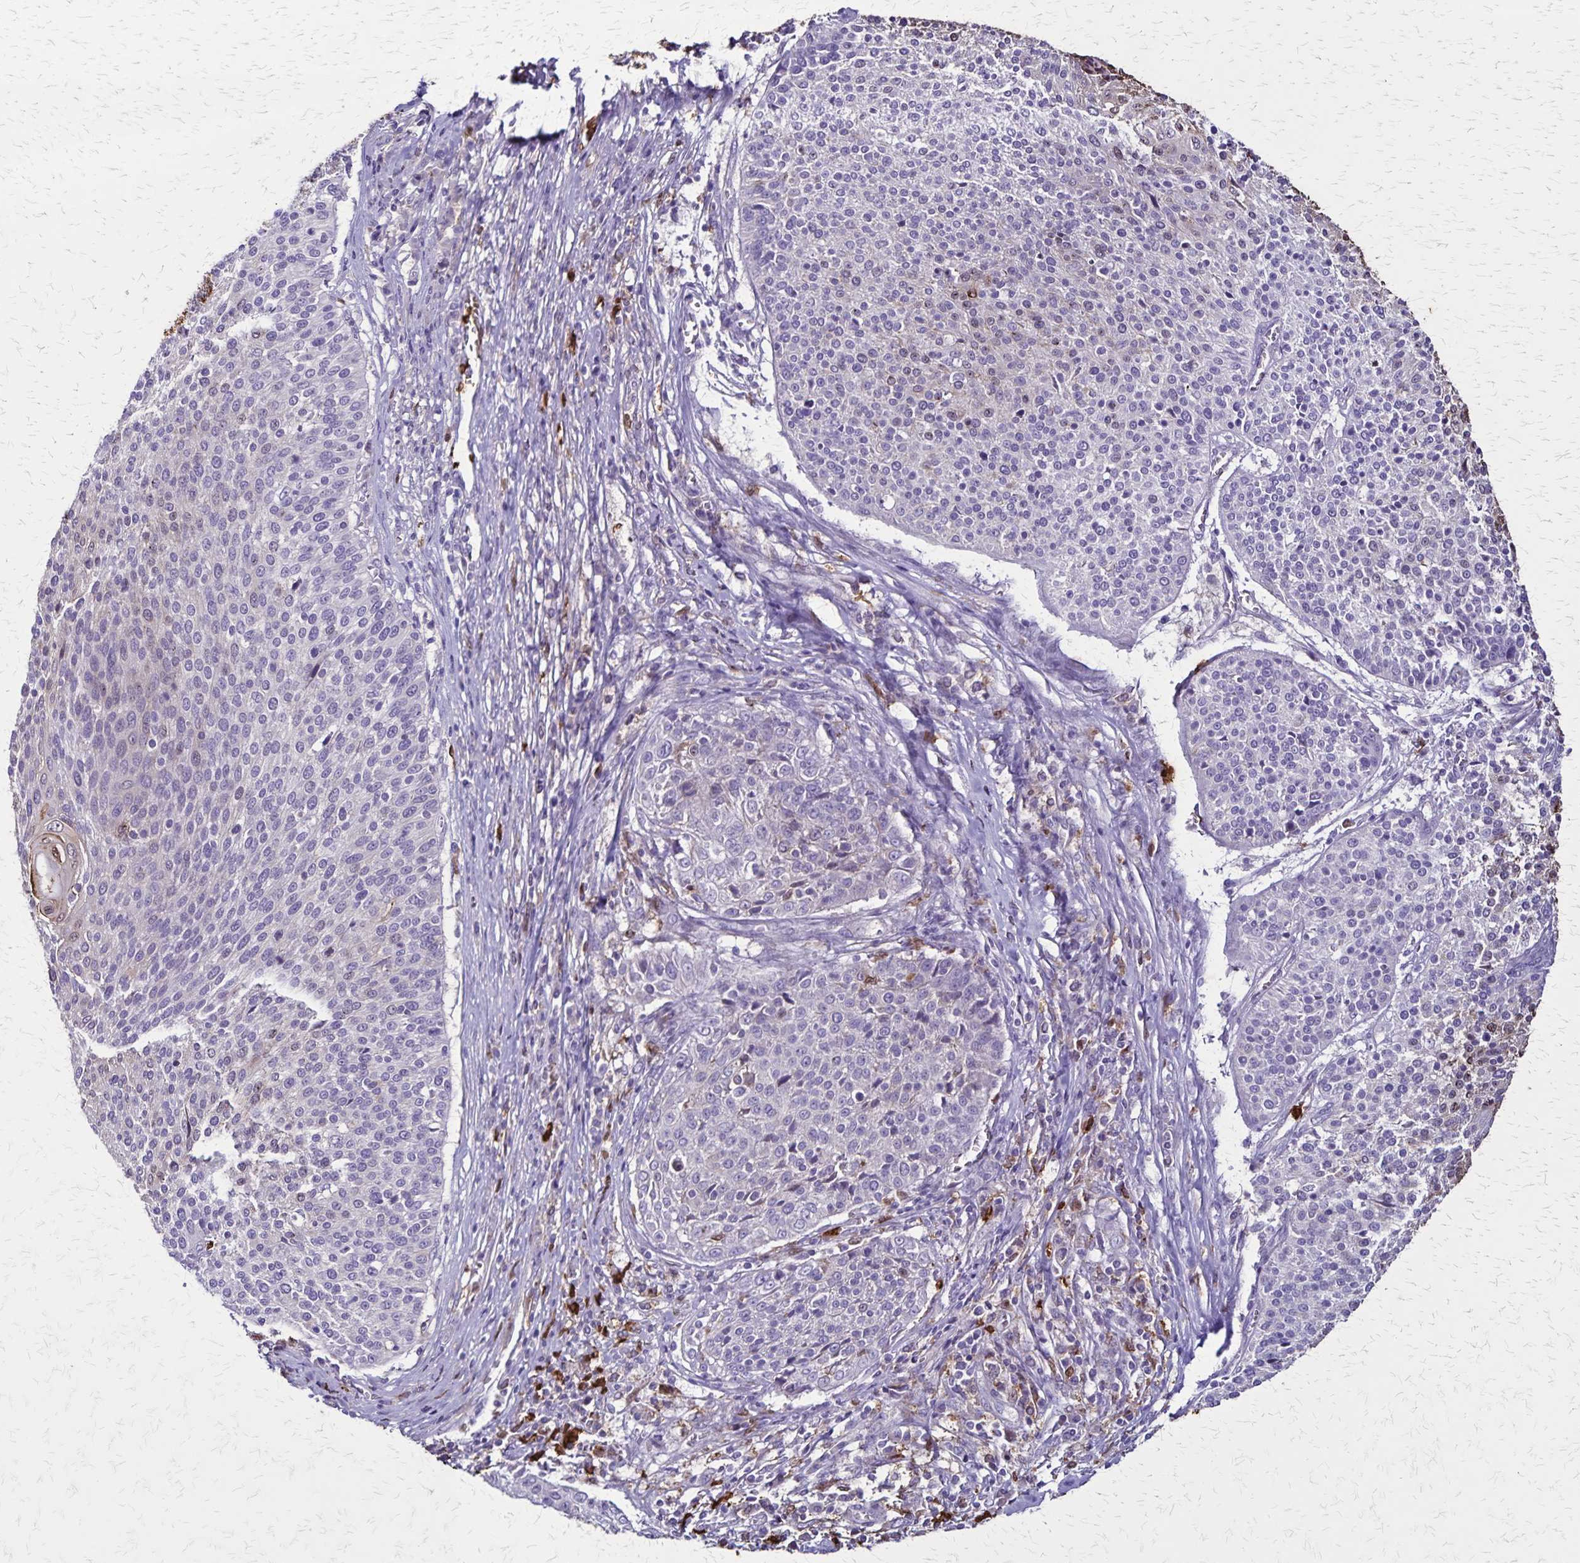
{"staining": {"intensity": "negative", "quantity": "none", "location": "none"}, "tissue": "cervical cancer", "cell_type": "Tumor cells", "image_type": "cancer", "snomed": [{"axis": "morphology", "description": "Squamous cell carcinoma, NOS"}, {"axis": "topography", "description": "Cervix"}], "caption": "This image is of cervical squamous cell carcinoma stained with immunohistochemistry to label a protein in brown with the nuclei are counter-stained blue. There is no staining in tumor cells. (DAB (3,3'-diaminobenzidine) immunohistochemistry with hematoxylin counter stain).", "gene": "ULBP3", "patient": {"sex": "female", "age": 31}}